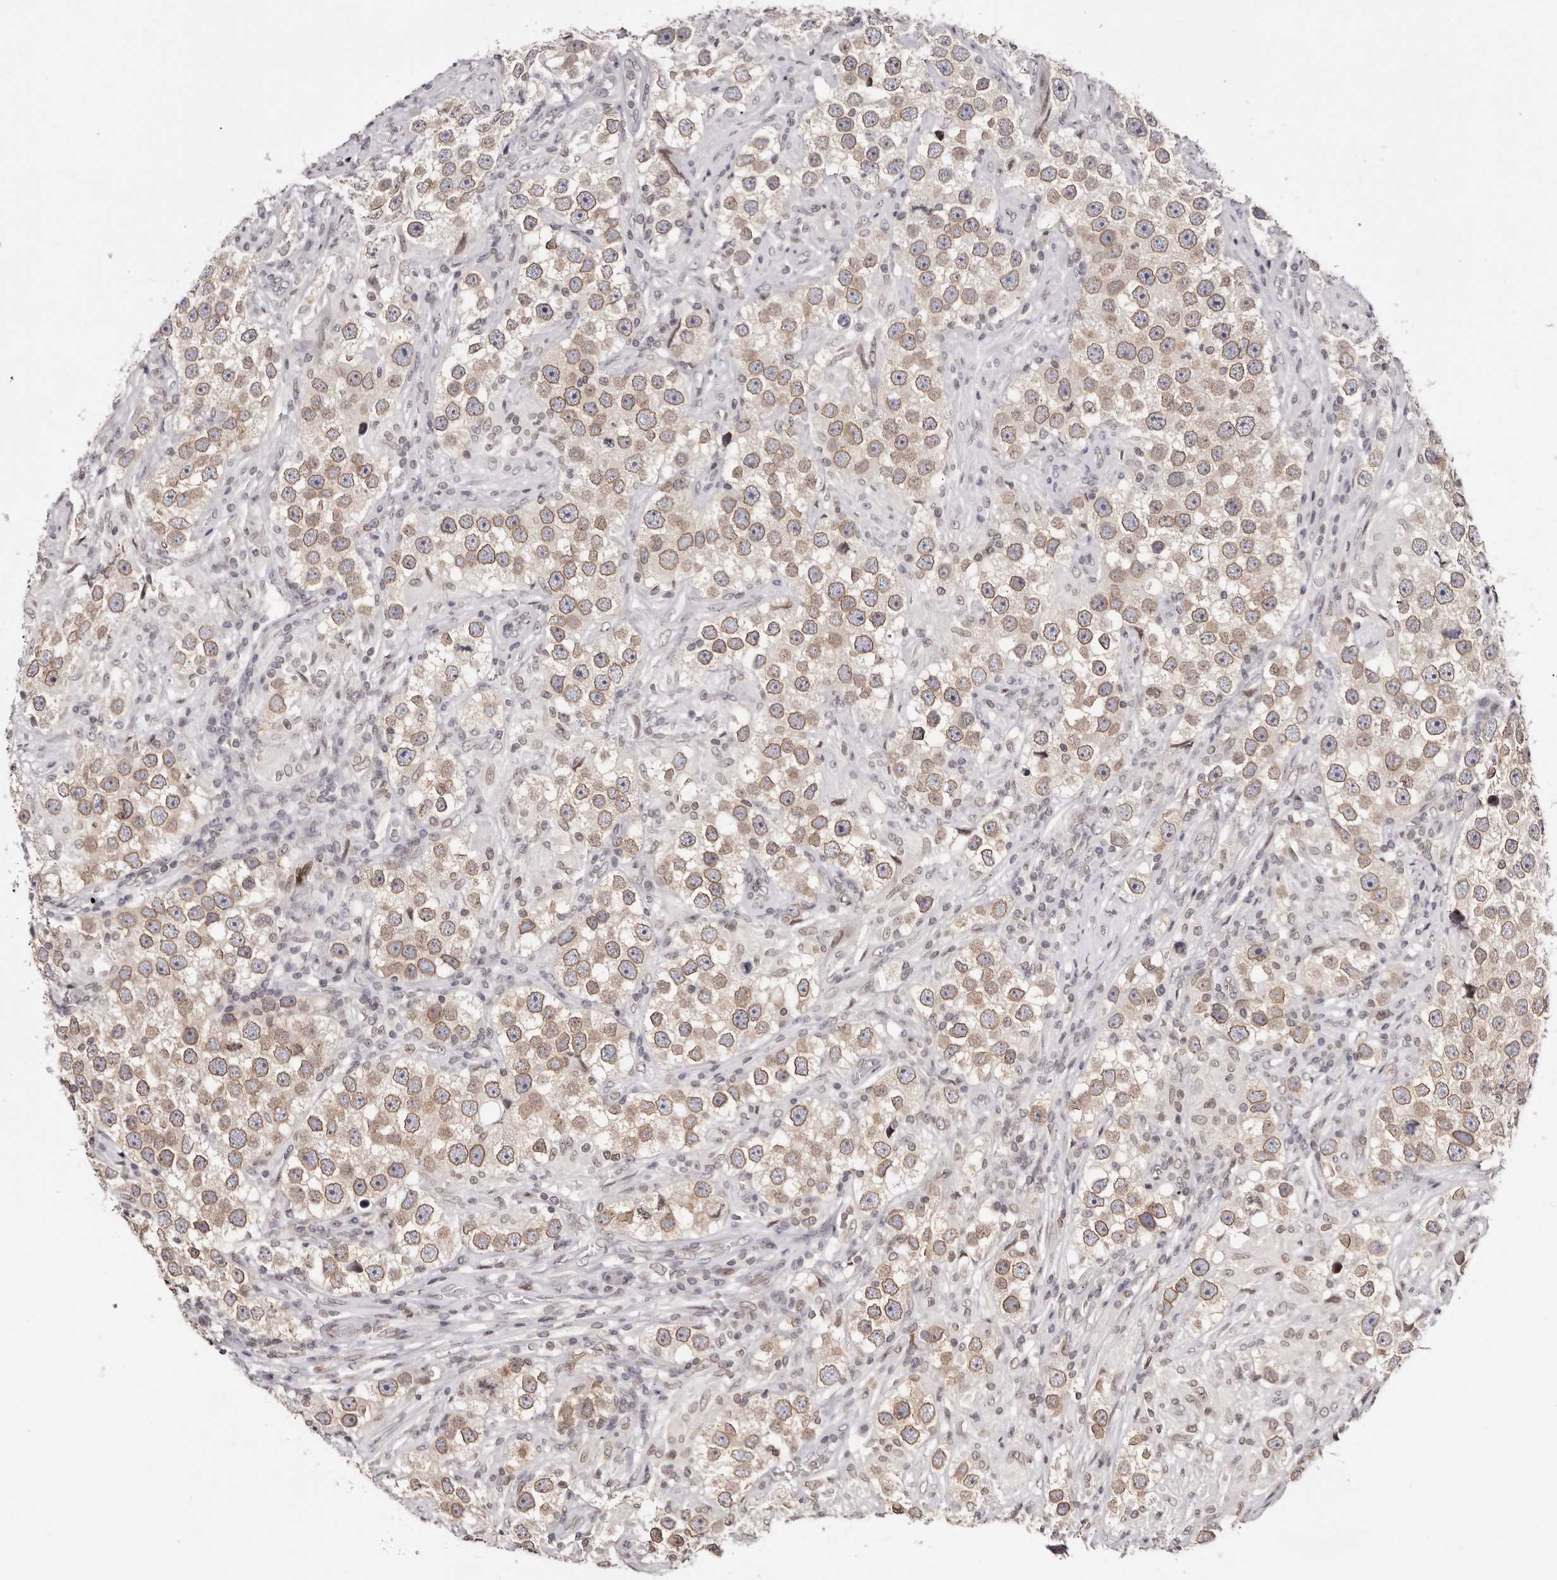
{"staining": {"intensity": "moderate", "quantity": ">75%", "location": "cytoplasmic/membranous,nuclear"}, "tissue": "testis cancer", "cell_type": "Tumor cells", "image_type": "cancer", "snomed": [{"axis": "morphology", "description": "Seminoma, NOS"}, {"axis": "topography", "description": "Testis"}], "caption": "Human testis cancer stained with a protein marker displays moderate staining in tumor cells.", "gene": "NUP153", "patient": {"sex": "male", "age": 49}}